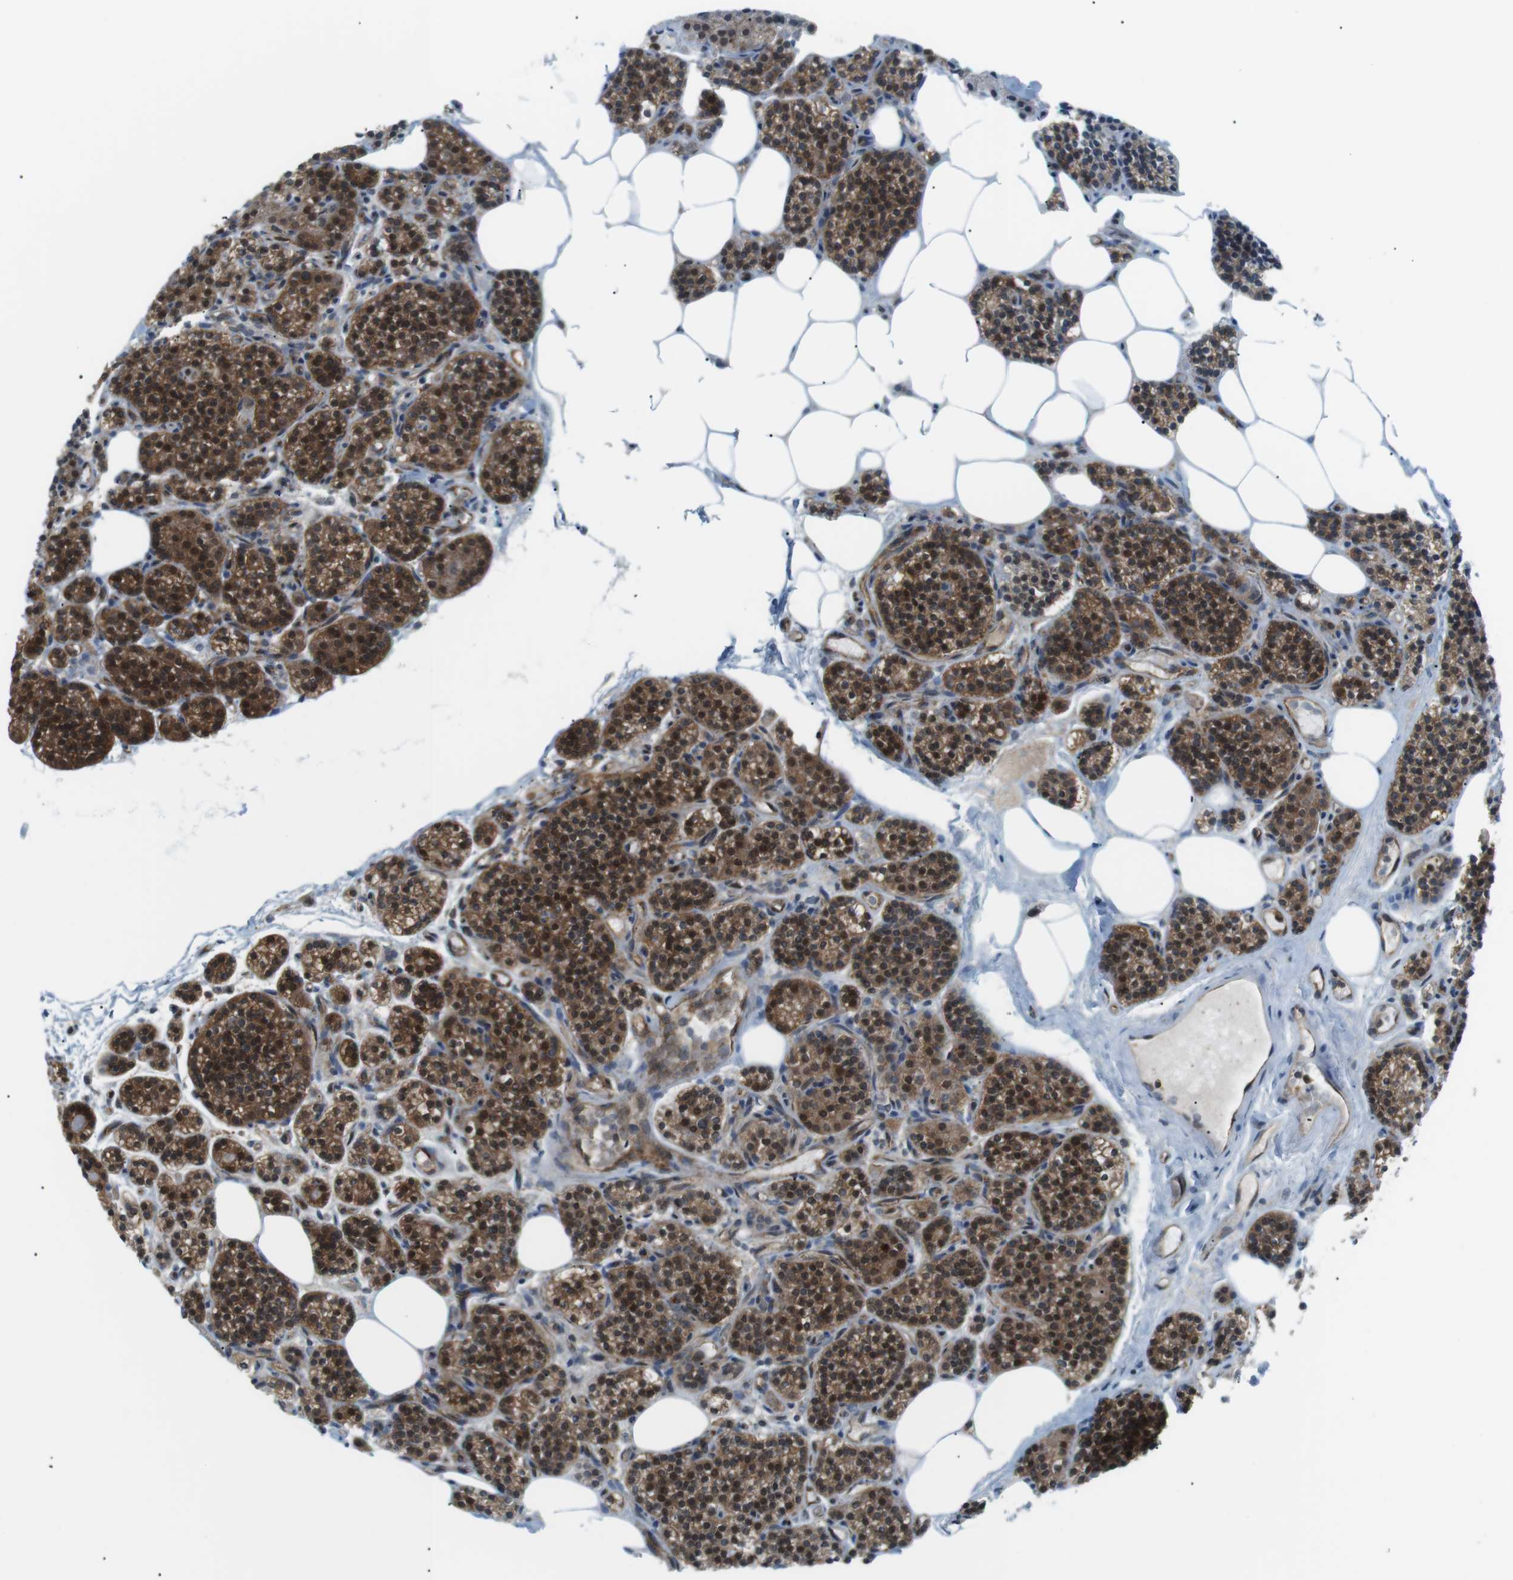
{"staining": {"intensity": "strong", "quantity": ">75%", "location": "cytoplasmic/membranous"}, "tissue": "parathyroid gland", "cell_type": "Glandular cells", "image_type": "normal", "snomed": [{"axis": "morphology", "description": "Normal tissue, NOS"}, {"axis": "morphology", "description": "Adenoma, NOS"}, {"axis": "topography", "description": "Parathyroid gland"}], "caption": "Protein expression by immunohistochemistry (IHC) reveals strong cytoplasmic/membranous staining in approximately >75% of glandular cells in normal parathyroid gland. (Stains: DAB (3,3'-diaminobenzidine) in brown, nuclei in blue, Microscopy: brightfield microscopy at high magnification).", "gene": "FLII", "patient": {"sex": "female", "age": 74}}